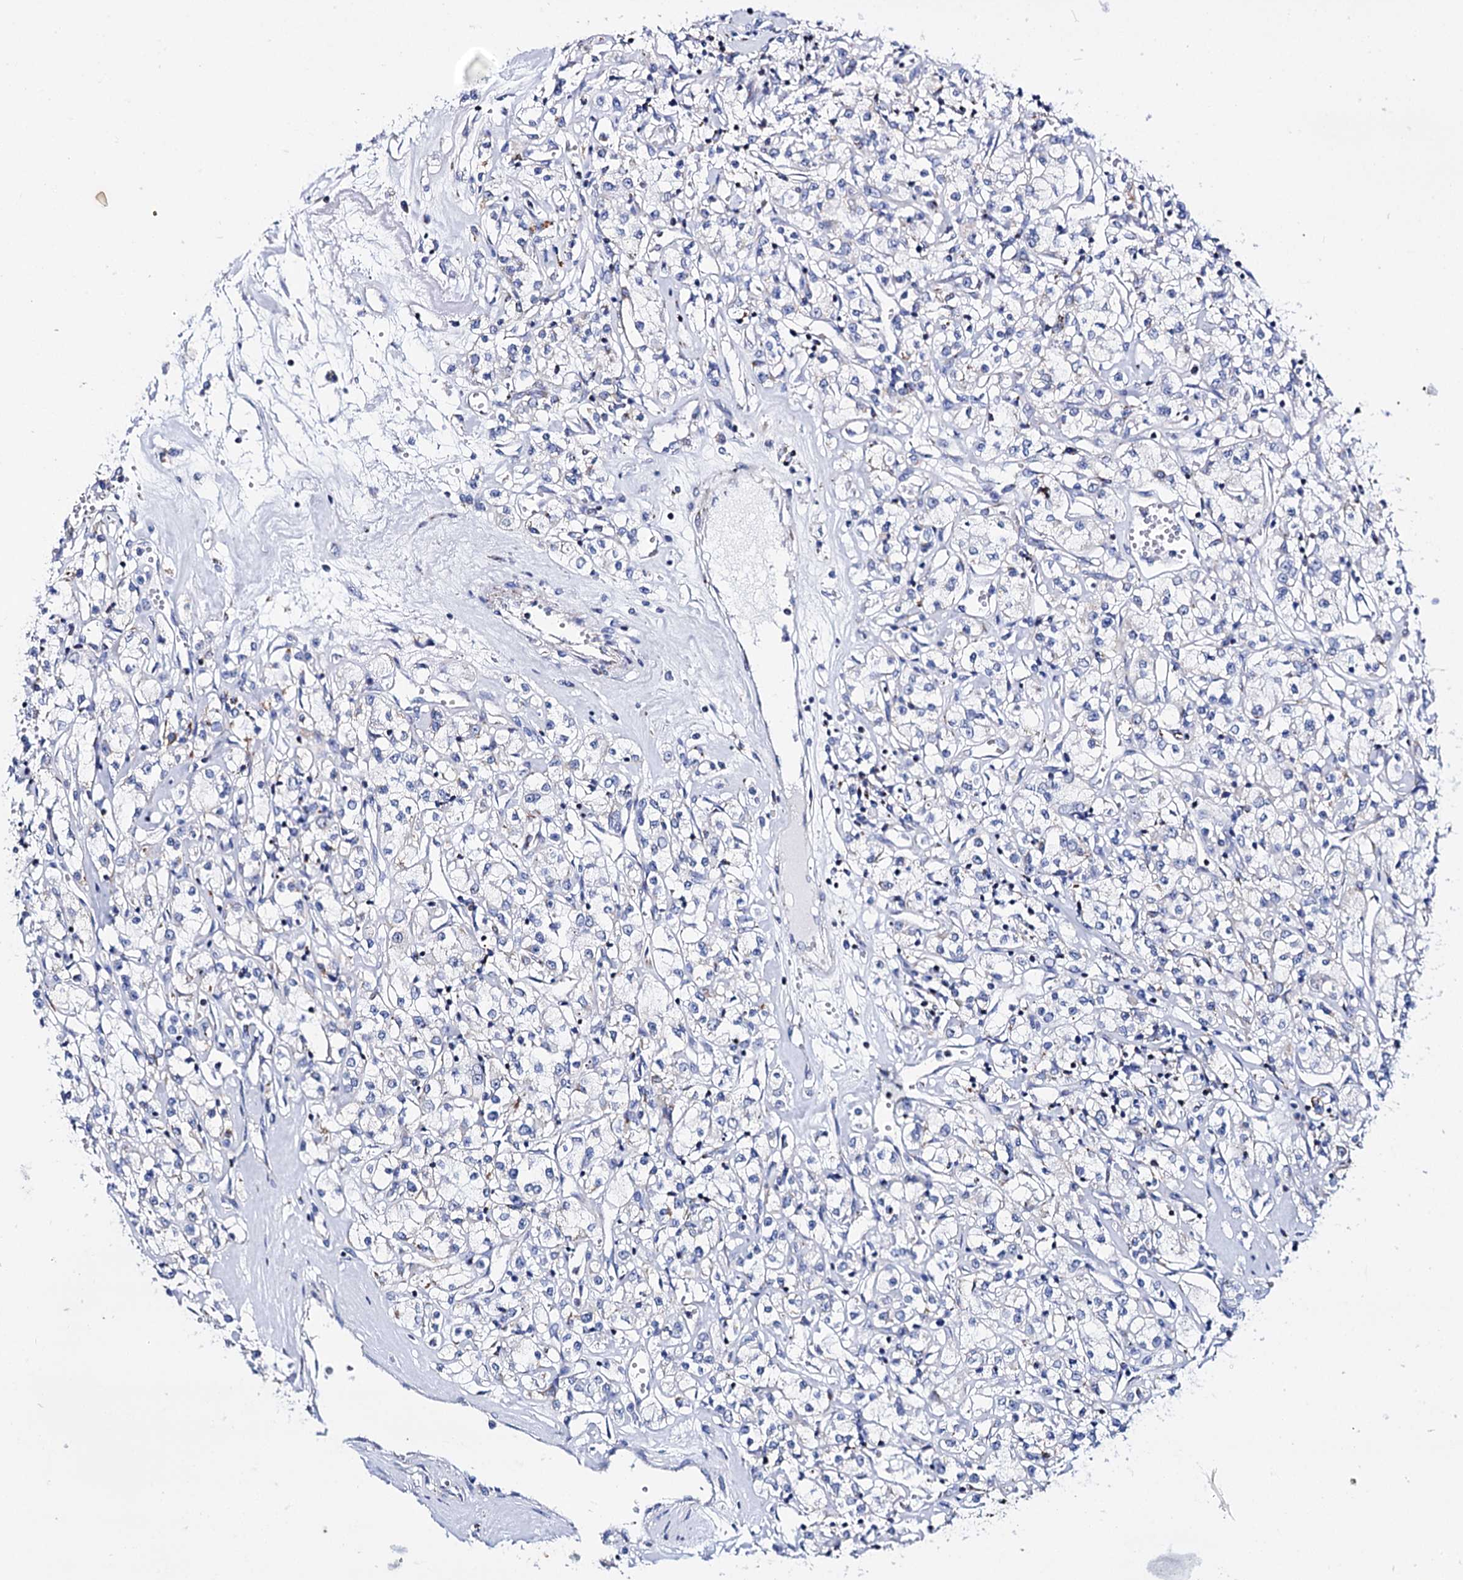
{"staining": {"intensity": "negative", "quantity": "none", "location": "none"}, "tissue": "renal cancer", "cell_type": "Tumor cells", "image_type": "cancer", "snomed": [{"axis": "morphology", "description": "Adenocarcinoma, NOS"}, {"axis": "topography", "description": "Kidney"}], "caption": "Immunohistochemistry (IHC) of human renal adenocarcinoma demonstrates no staining in tumor cells.", "gene": "UBASH3B", "patient": {"sex": "female", "age": 59}}